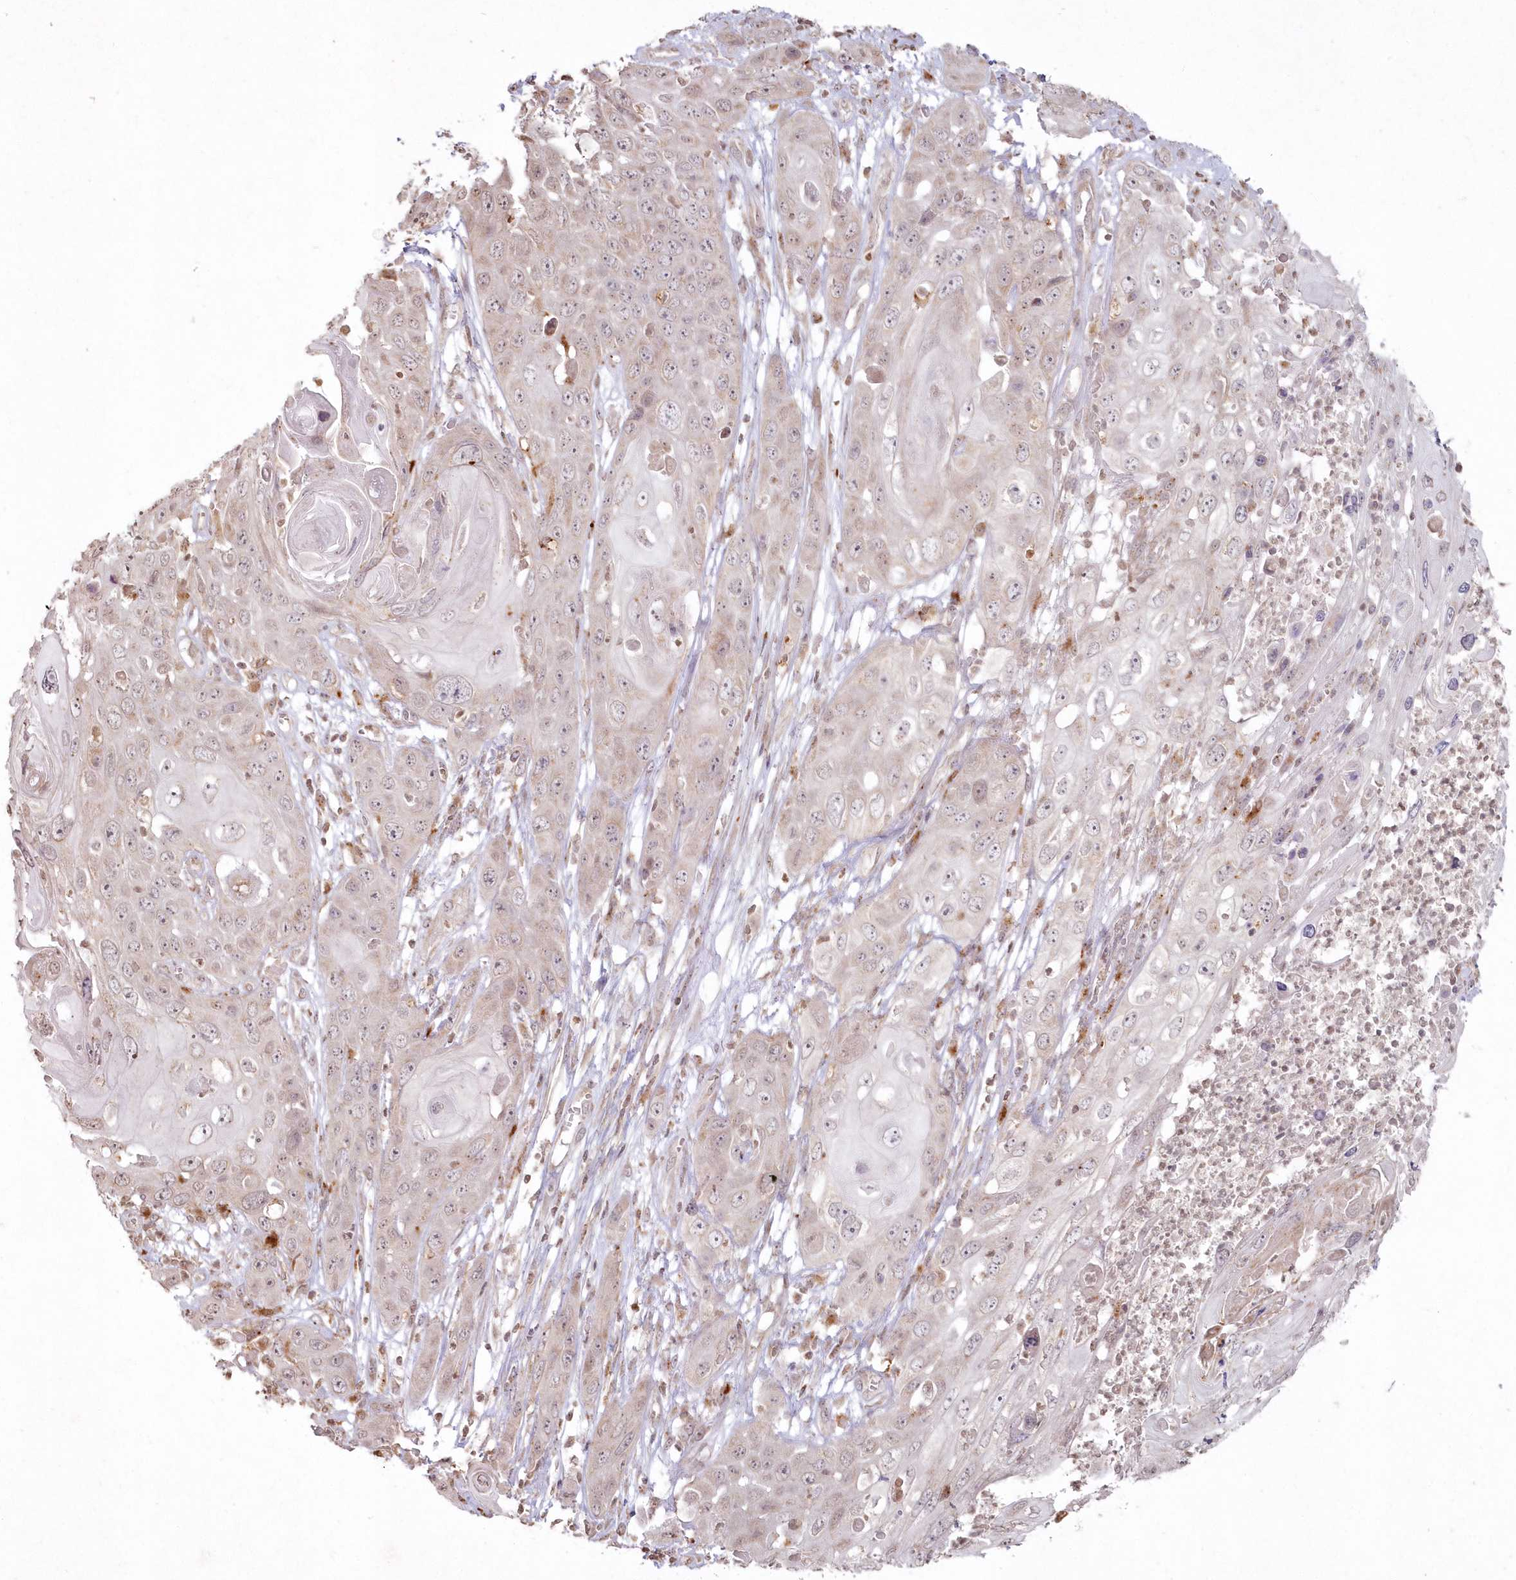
{"staining": {"intensity": "weak", "quantity": "<25%", "location": "cytoplasmic/membranous,nuclear"}, "tissue": "skin cancer", "cell_type": "Tumor cells", "image_type": "cancer", "snomed": [{"axis": "morphology", "description": "Squamous cell carcinoma, NOS"}, {"axis": "topography", "description": "Skin"}], "caption": "Immunohistochemistry histopathology image of neoplastic tissue: human skin squamous cell carcinoma stained with DAB reveals no significant protein positivity in tumor cells.", "gene": "ARSB", "patient": {"sex": "male", "age": 55}}